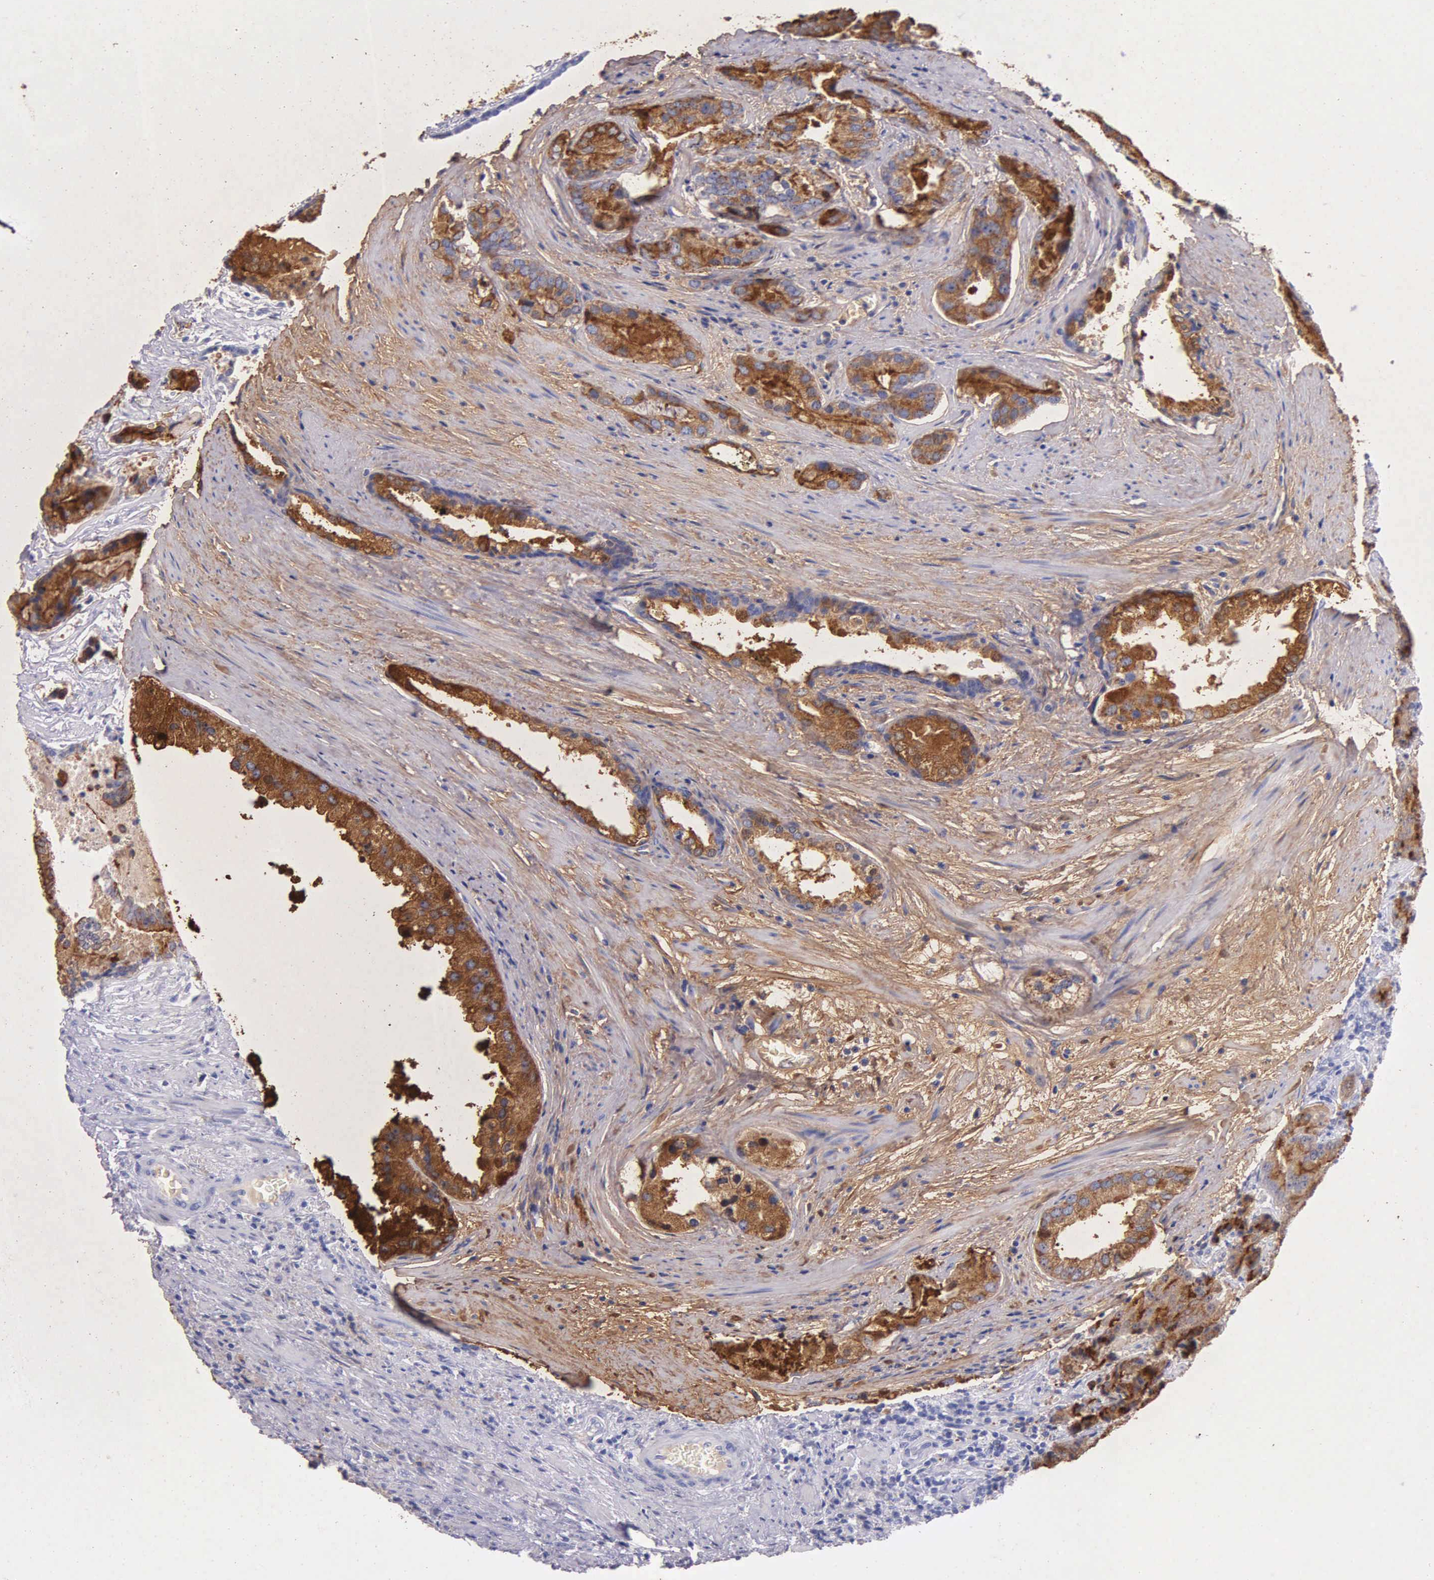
{"staining": {"intensity": "strong", "quantity": ">75%", "location": "cytoplasmic/membranous"}, "tissue": "prostate cancer", "cell_type": "Tumor cells", "image_type": "cancer", "snomed": [{"axis": "morphology", "description": "Adenocarcinoma, Medium grade"}, {"axis": "topography", "description": "Prostate"}], "caption": "Protein staining exhibits strong cytoplasmic/membranous expression in about >75% of tumor cells in prostate cancer.", "gene": "KLK3", "patient": {"sex": "male", "age": 70}}